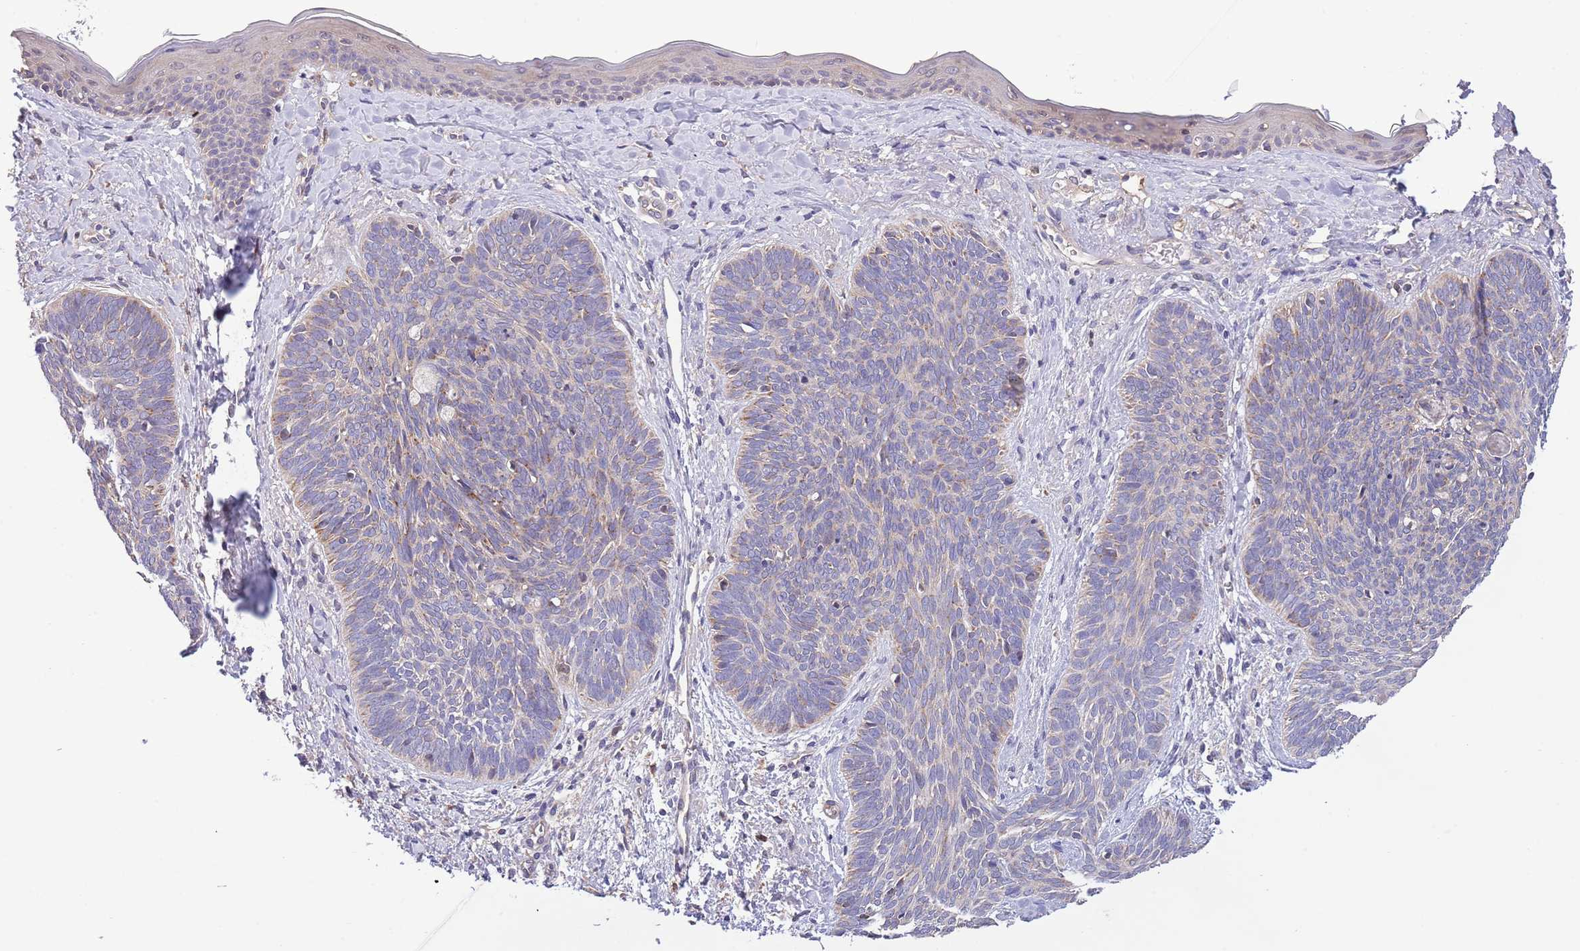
{"staining": {"intensity": "negative", "quantity": "none", "location": "none"}, "tissue": "skin cancer", "cell_type": "Tumor cells", "image_type": "cancer", "snomed": [{"axis": "morphology", "description": "Basal cell carcinoma"}, {"axis": "topography", "description": "Skin"}], "caption": "There is no significant staining in tumor cells of skin basal cell carcinoma.", "gene": "LIPJ", "patient": {"sex": "female", "age": 81}}